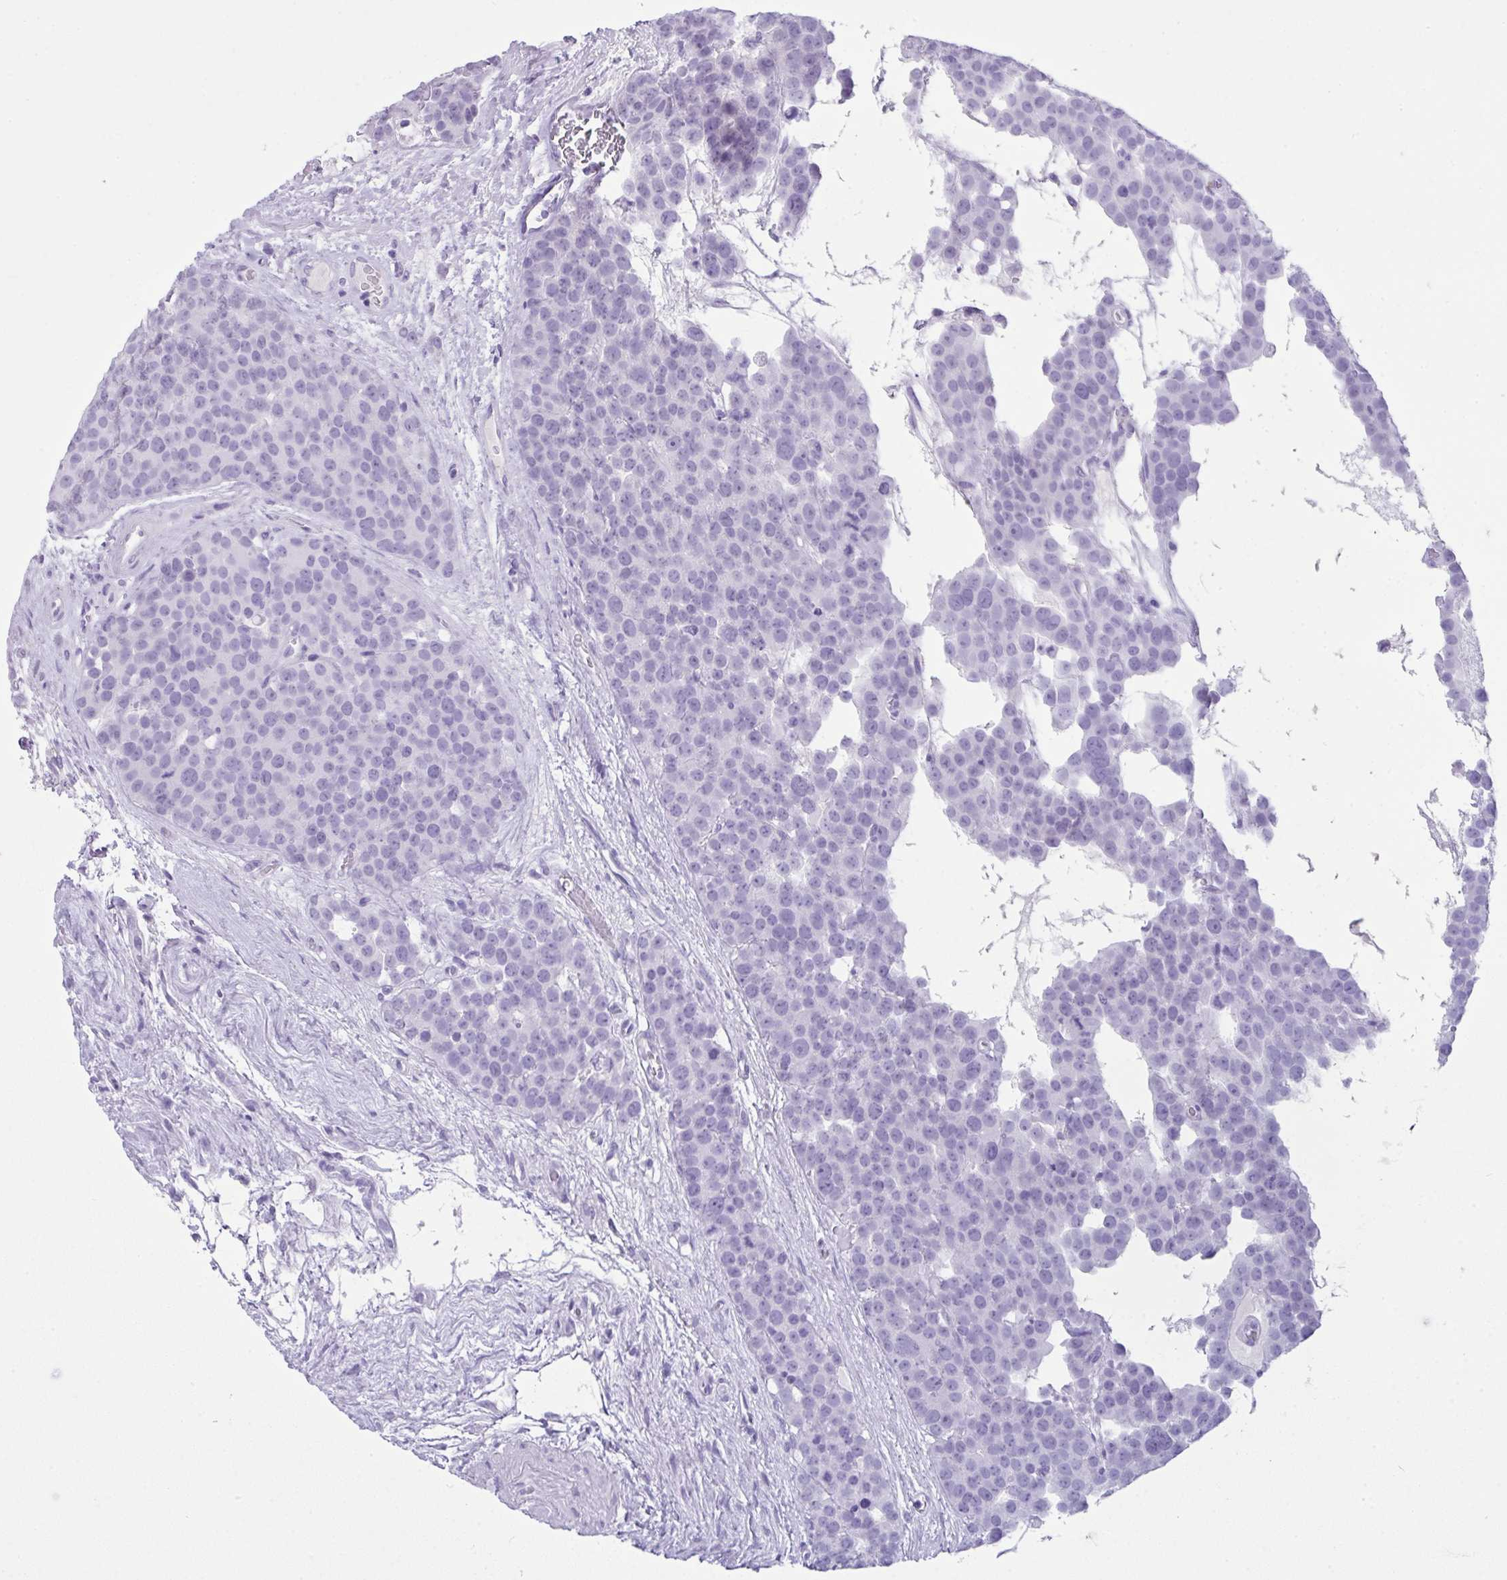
{"staining": {"intensity": "negative", "quantity": "none", "location": "none"}, "tissue": "testis cancer", "cell_type": "Tumor cells", "image_type": "cancer", "snomed": [{"axis": "morphology", "description": "Seminoma, NOS"}, {"axis": "topography", "description": "Testis"}], "caption": "IHC histopathology image of testis cancer stained for a protein (brown), which exhibits no staining in tumor cells.", "gene": "LGALS4", "patient": {"sex": "male", "age": 71}}